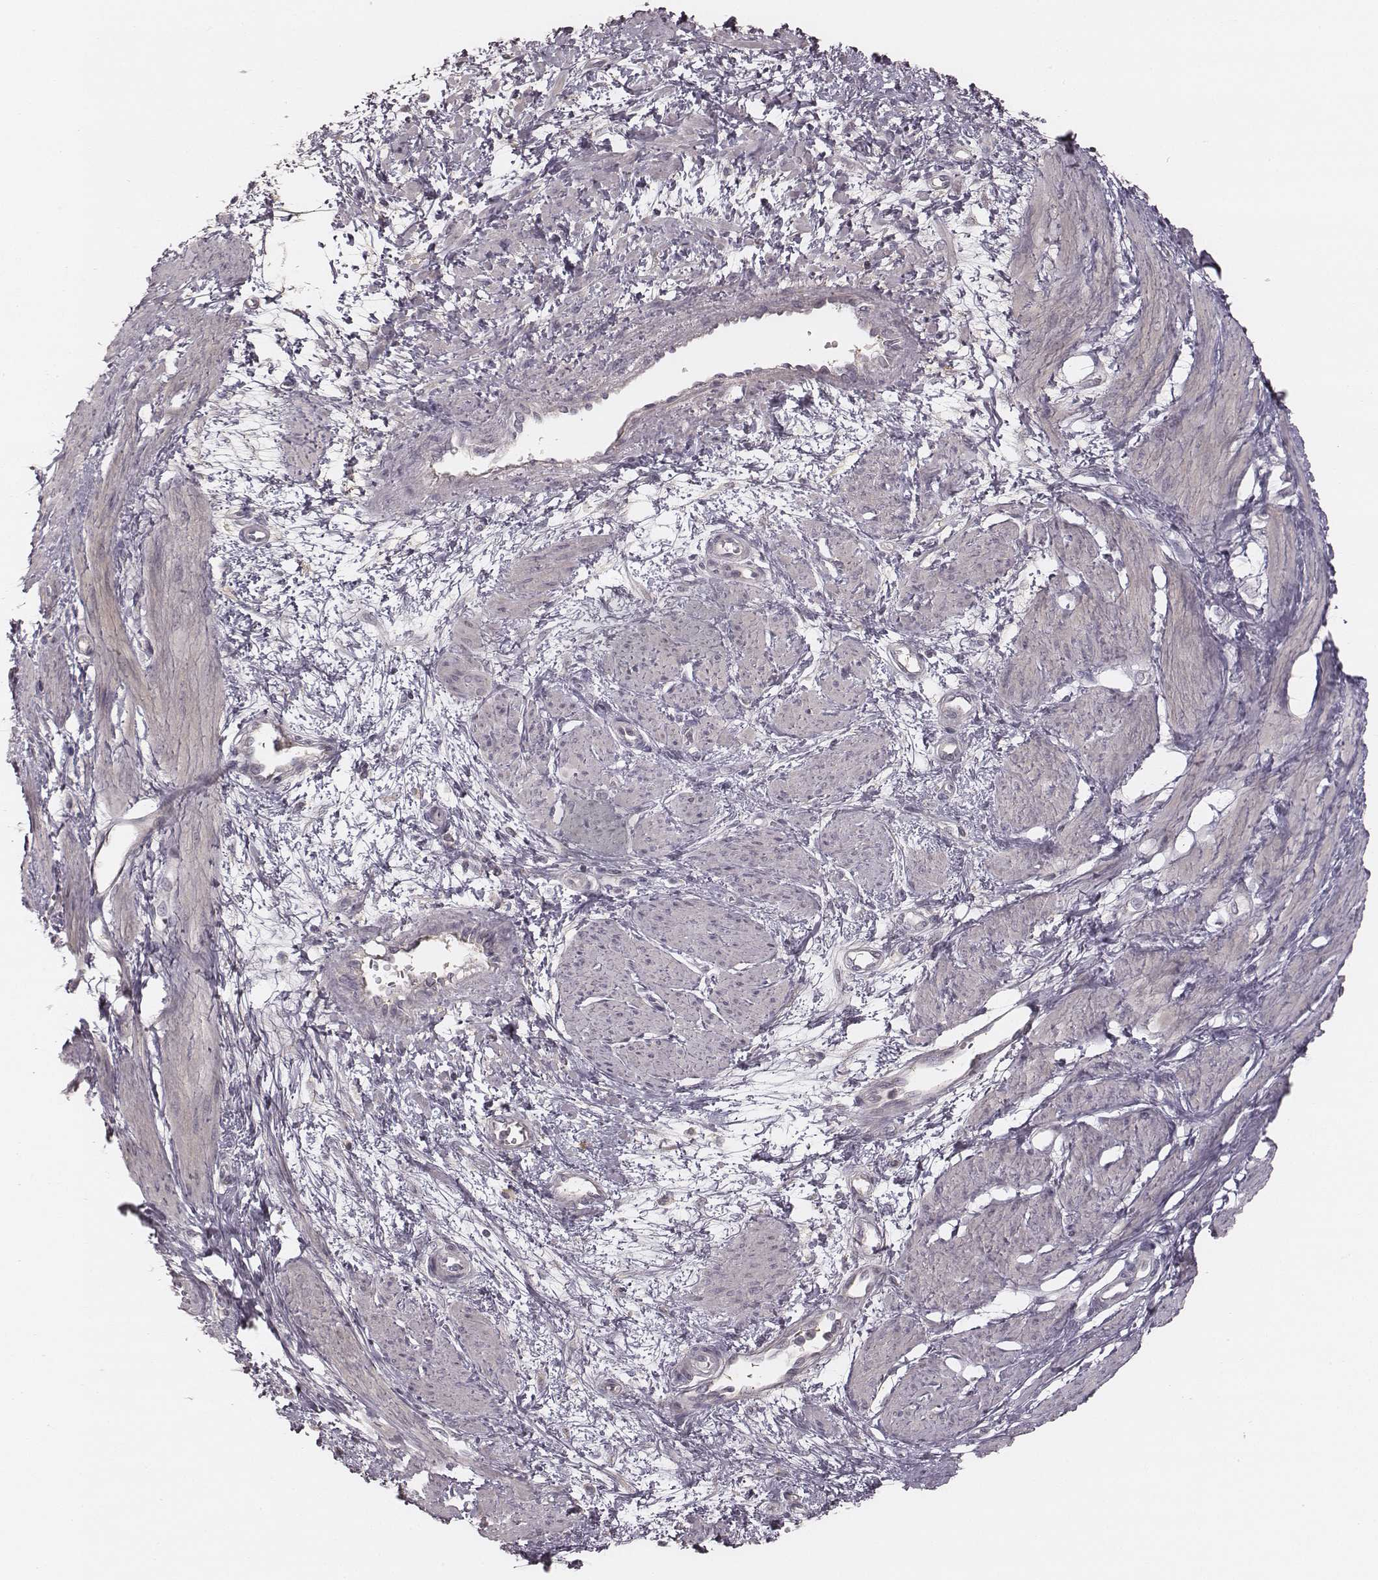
{"staining": {"intensity": "negative", "quantity": "none", "location": "none"}, "tissue": "smooth muscle", "cell_type": "Smooth muscle cells", "image_type": "normal", "snomed": [{"axis": "morphology", "description": "Normal tissue, NOS"}, {"axis": "topography", "description": "Smooth muscle"}, {"axis": "topography", "description": "Uterus"}], "caption": "This photomicrograph is of unremarkable smooth muscle stained with immunohistochemistry to label a protein in brown with the nuclei are counter-stained blue. There is no staining in smooth muscle cells.", "gene": "TDRD5", "patient": {"sex": "female", "age": 39}}